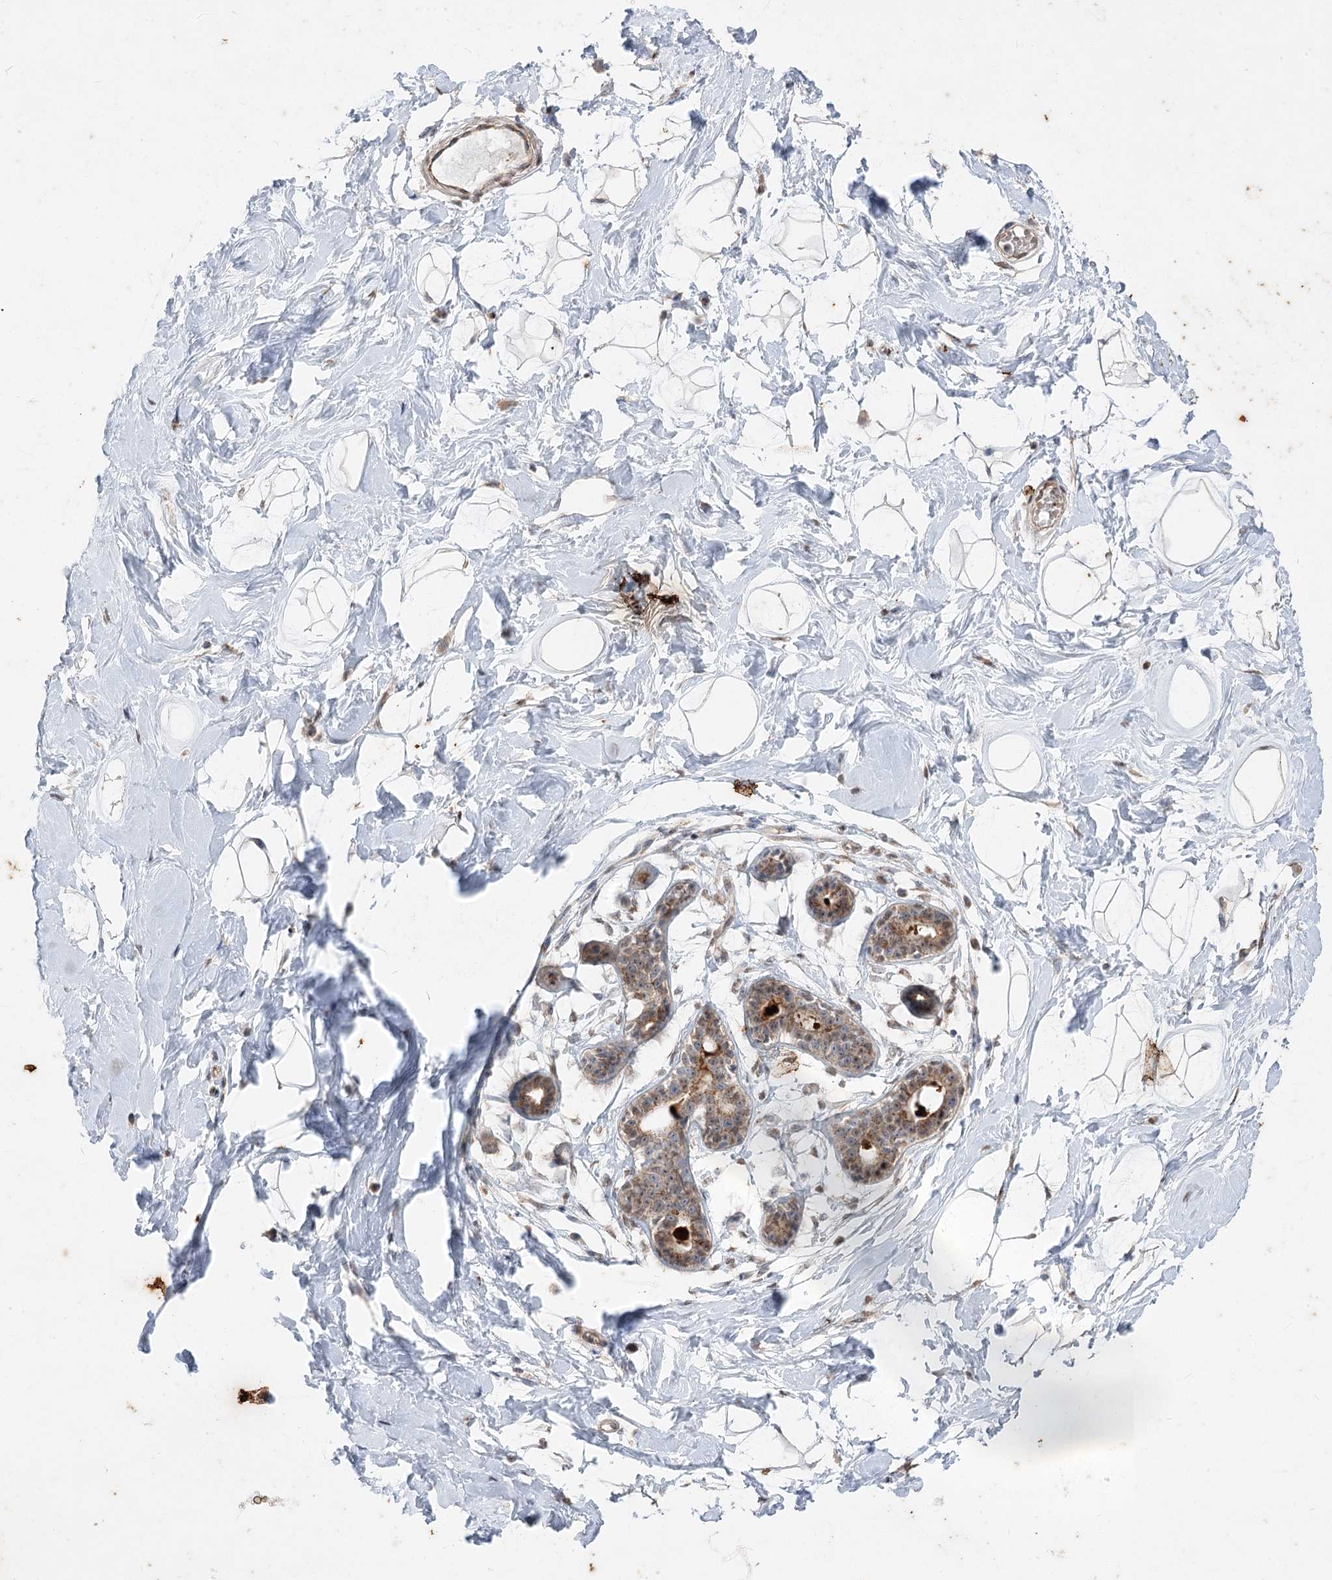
{"staining": {"intensity": "negative", "quantity": "none", "location": "none"}, "tissue": "breast", "cell_type": "Adipocytes", "image_type": "normal", "snomed": [{"axis": "morphology", "description": "Normal tissue, NOS"}, {"axis": "morphology", "description": "Adenoma, NOS"}, {"axis": "topography", "description": "Breast"}], "caption": "Immunohistochemistry (IHC) photomicrograph of normal human breast stained for a protein (brown), which exhibits no positivity in adipocytes. (Brightfield microscopy of DAB (3,3'-diaminobenzidine) immunohistochemistry (IHC) at high magnification).", "gene": "ZSCAN23", "patient": {"sex": "female", "age": 23}}